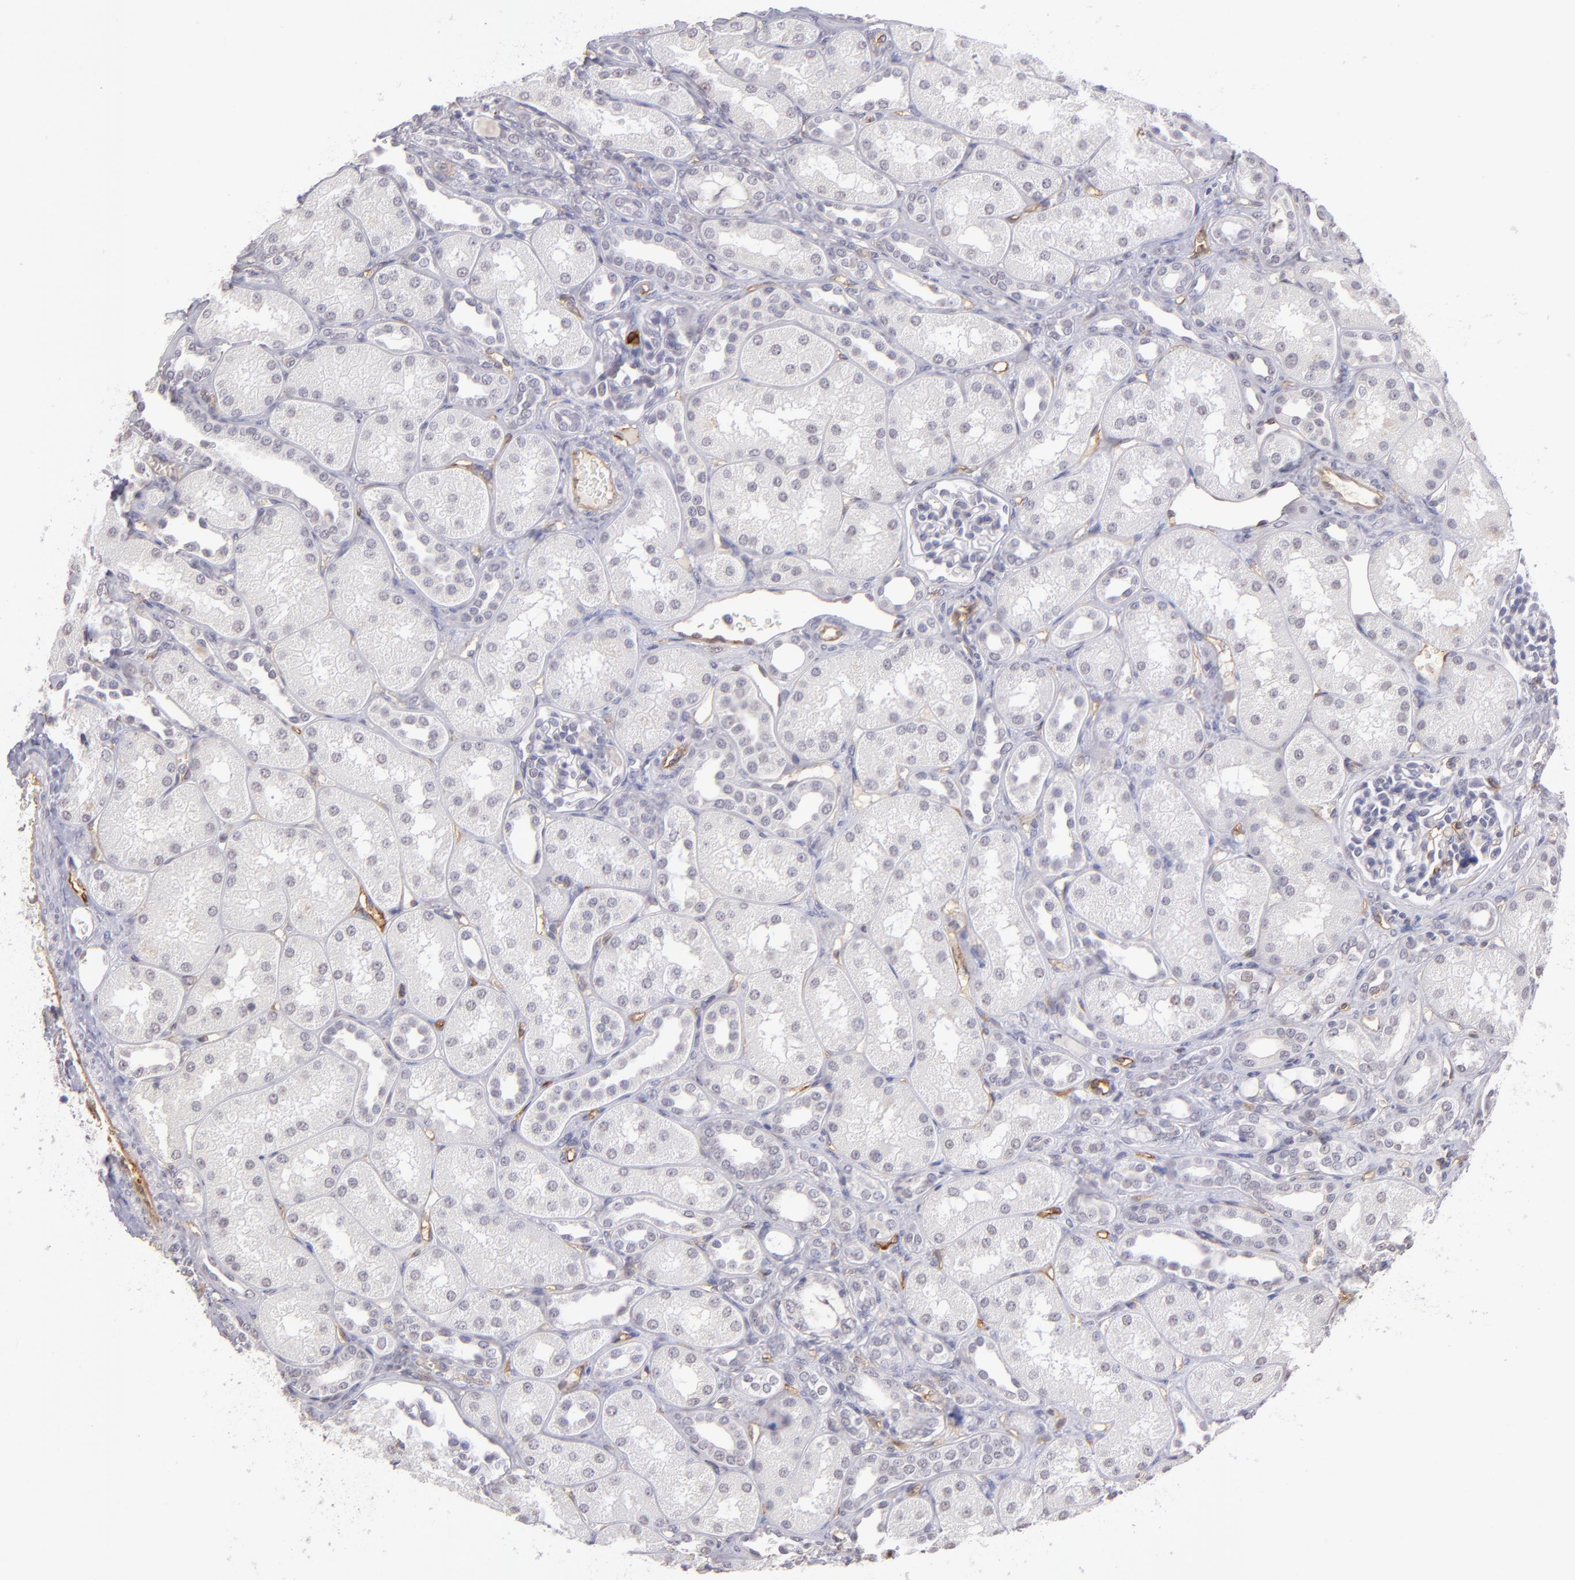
{"staining": {"intensity": "negative", "quantity": "none", "location": "none"}, "tissue": "kidney", "cell_type": "Cells in glomeruli", "image_type": "normal", "snomed": [{"axis": "morphology", "description": "Normal tissue, NOS"}, {"axis": "topography", "description": "Kidney"}], "caption": "This is a image of immunohistochemistry (IHC) staining of unremarkable kidney, which shows no positivity in cells in glomeruli. (DAB IHC with hematoxylin counter stain).", "gene": "THBD", "patient": {"sex": "male", "age": 7}}